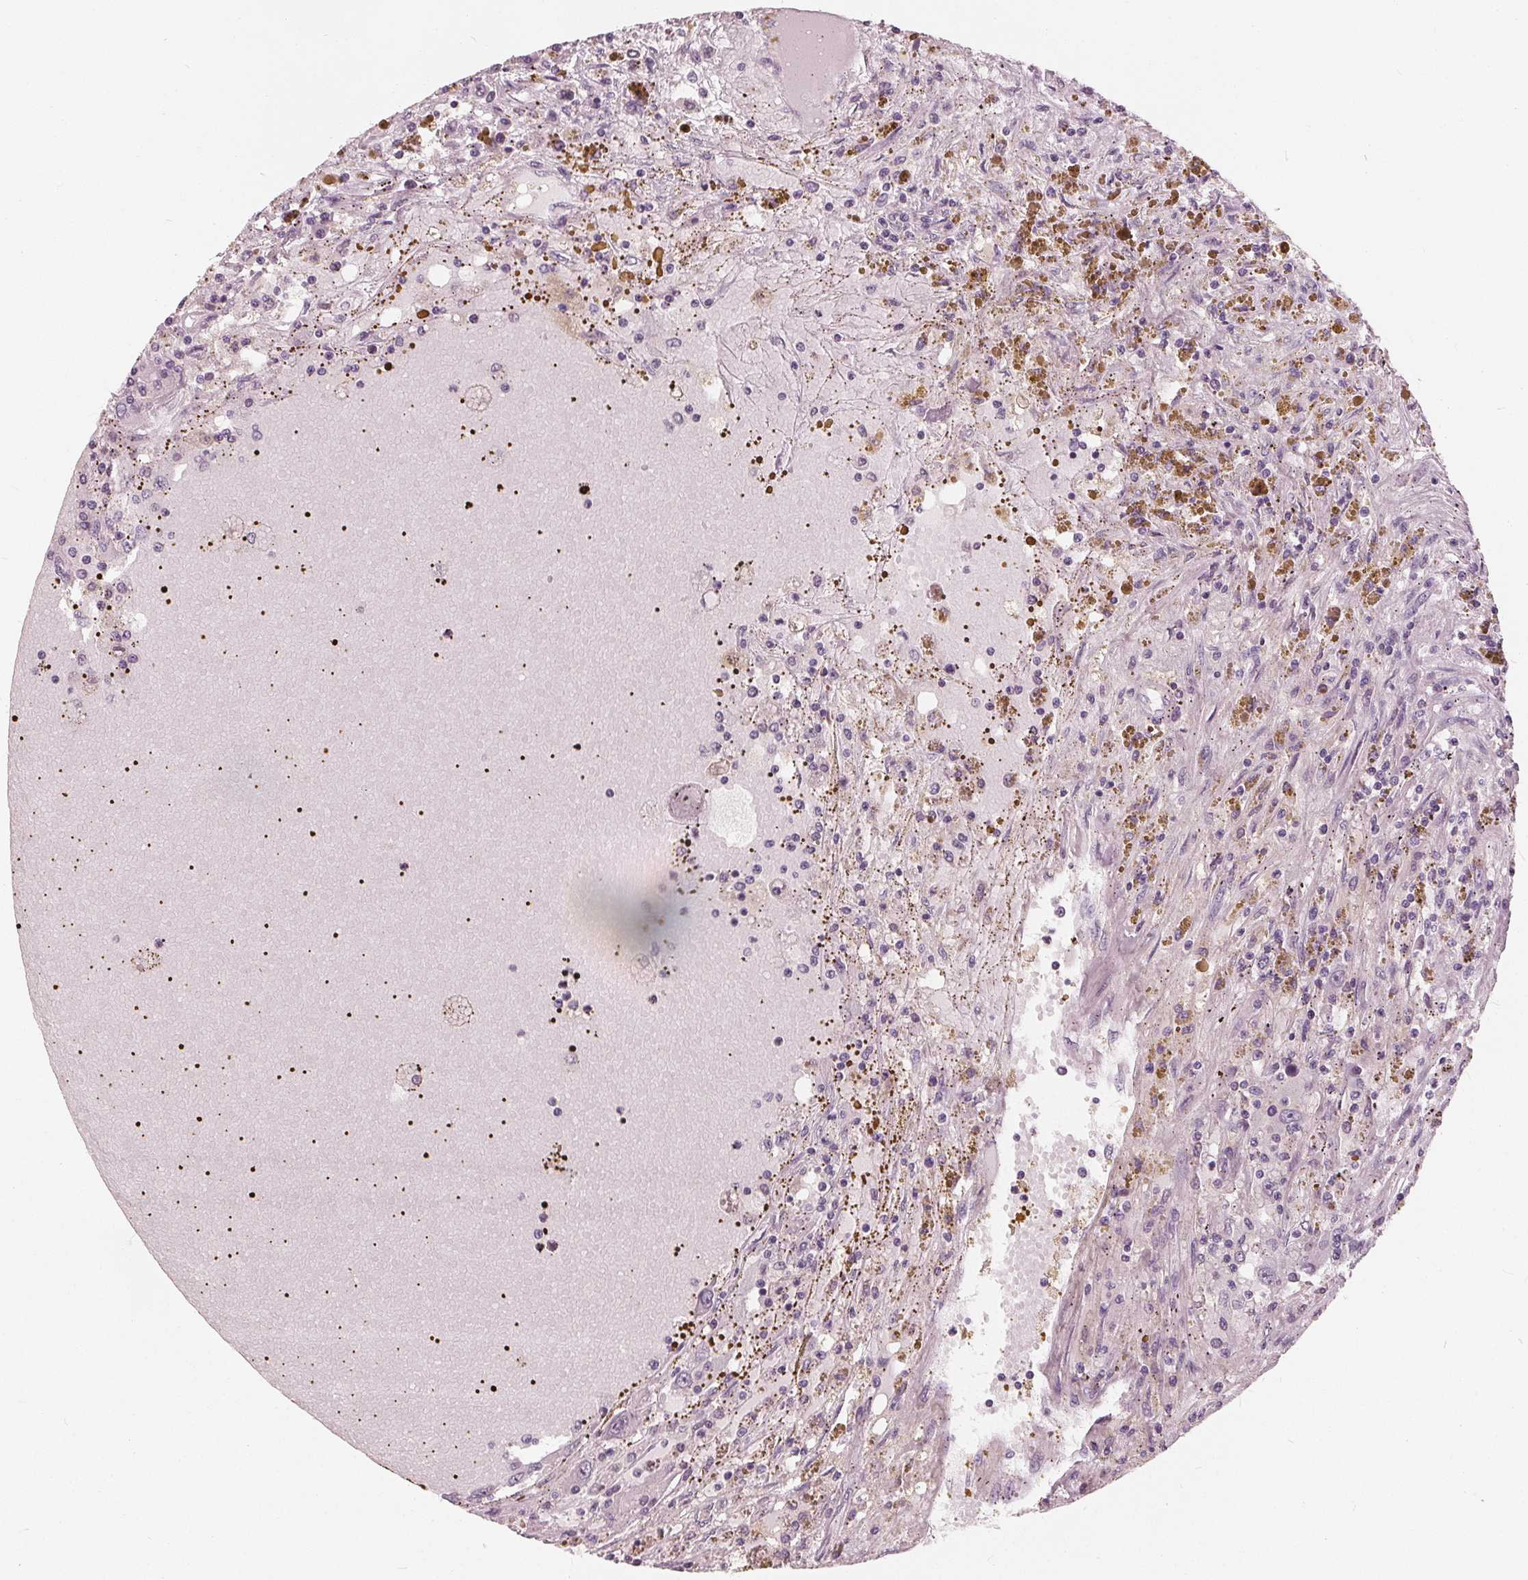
{"staining": {"intensity": "negative", "quantity": "none", "location": "none"}, "tissue": "renal cancer", "cell_type": "Tumor cells", "image_type": "cancer", "snomed": [{"axis": "morphology", "description": "Adenocarcinoma, NOS"}, {"axis": "topography", "description": "Kidney"}], "caption": "This photomicrograph is of renal cancer stained with immunohistochemistry to label a protein in brown with the nuclei are counter-stained blue. There is no positivity in tumor cells.", "gene": "SAT2", "patient": {"sex": "female", "age": 67}}